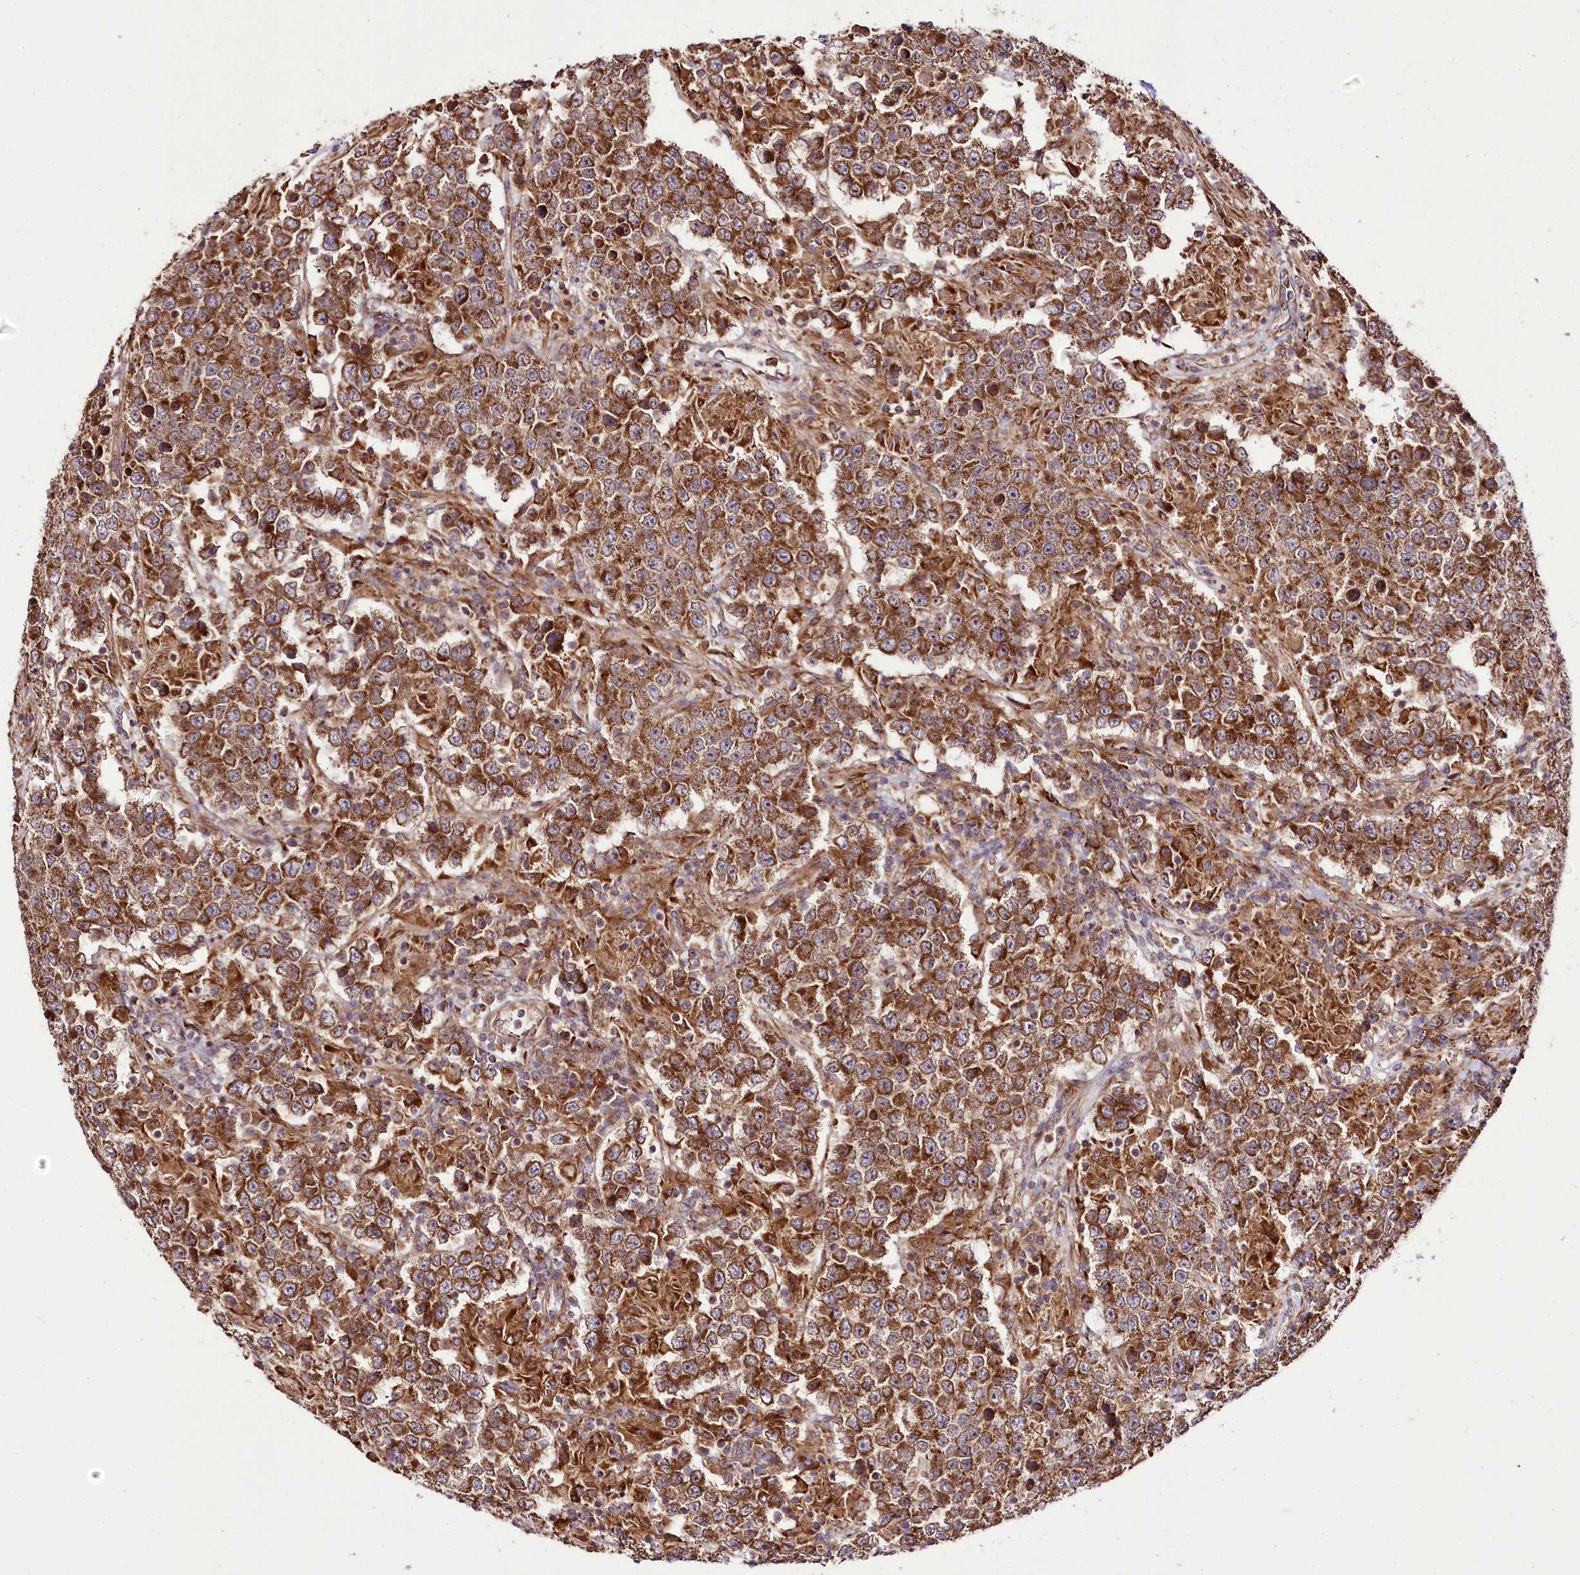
{"staining": {"intensity": "strong", "quantity": ">75%", "location": "cytoplasmic/membranous"}, "tissue": "testis cancer", "cell_type": "Tumor cells", "image_type": "cancer", "snomed": [{"axis": "morphology", "description": "Normal tissue, NOS"}, {"axis": "morphology", "description": "Urothelial carcinoma, High grade"}, {"axis": "morphology", "description": "Seminoma, NOS"}, {"axis": "morphology", "description": "Carcinoma, Embryonal, NOS"}, {"axis": "topography", "description": "Urinary bladder"}, {"axis": "topography", "description": "Testis"}], "caption": "Immunohistochemical staining of human embryonal carcinoma (testis) shows high levels of strong cytoplasmic/membranous positivity in about >75% of tumor cells.", "gene": "RAB7A", "patient": {"sex": "male", "age": 41}}